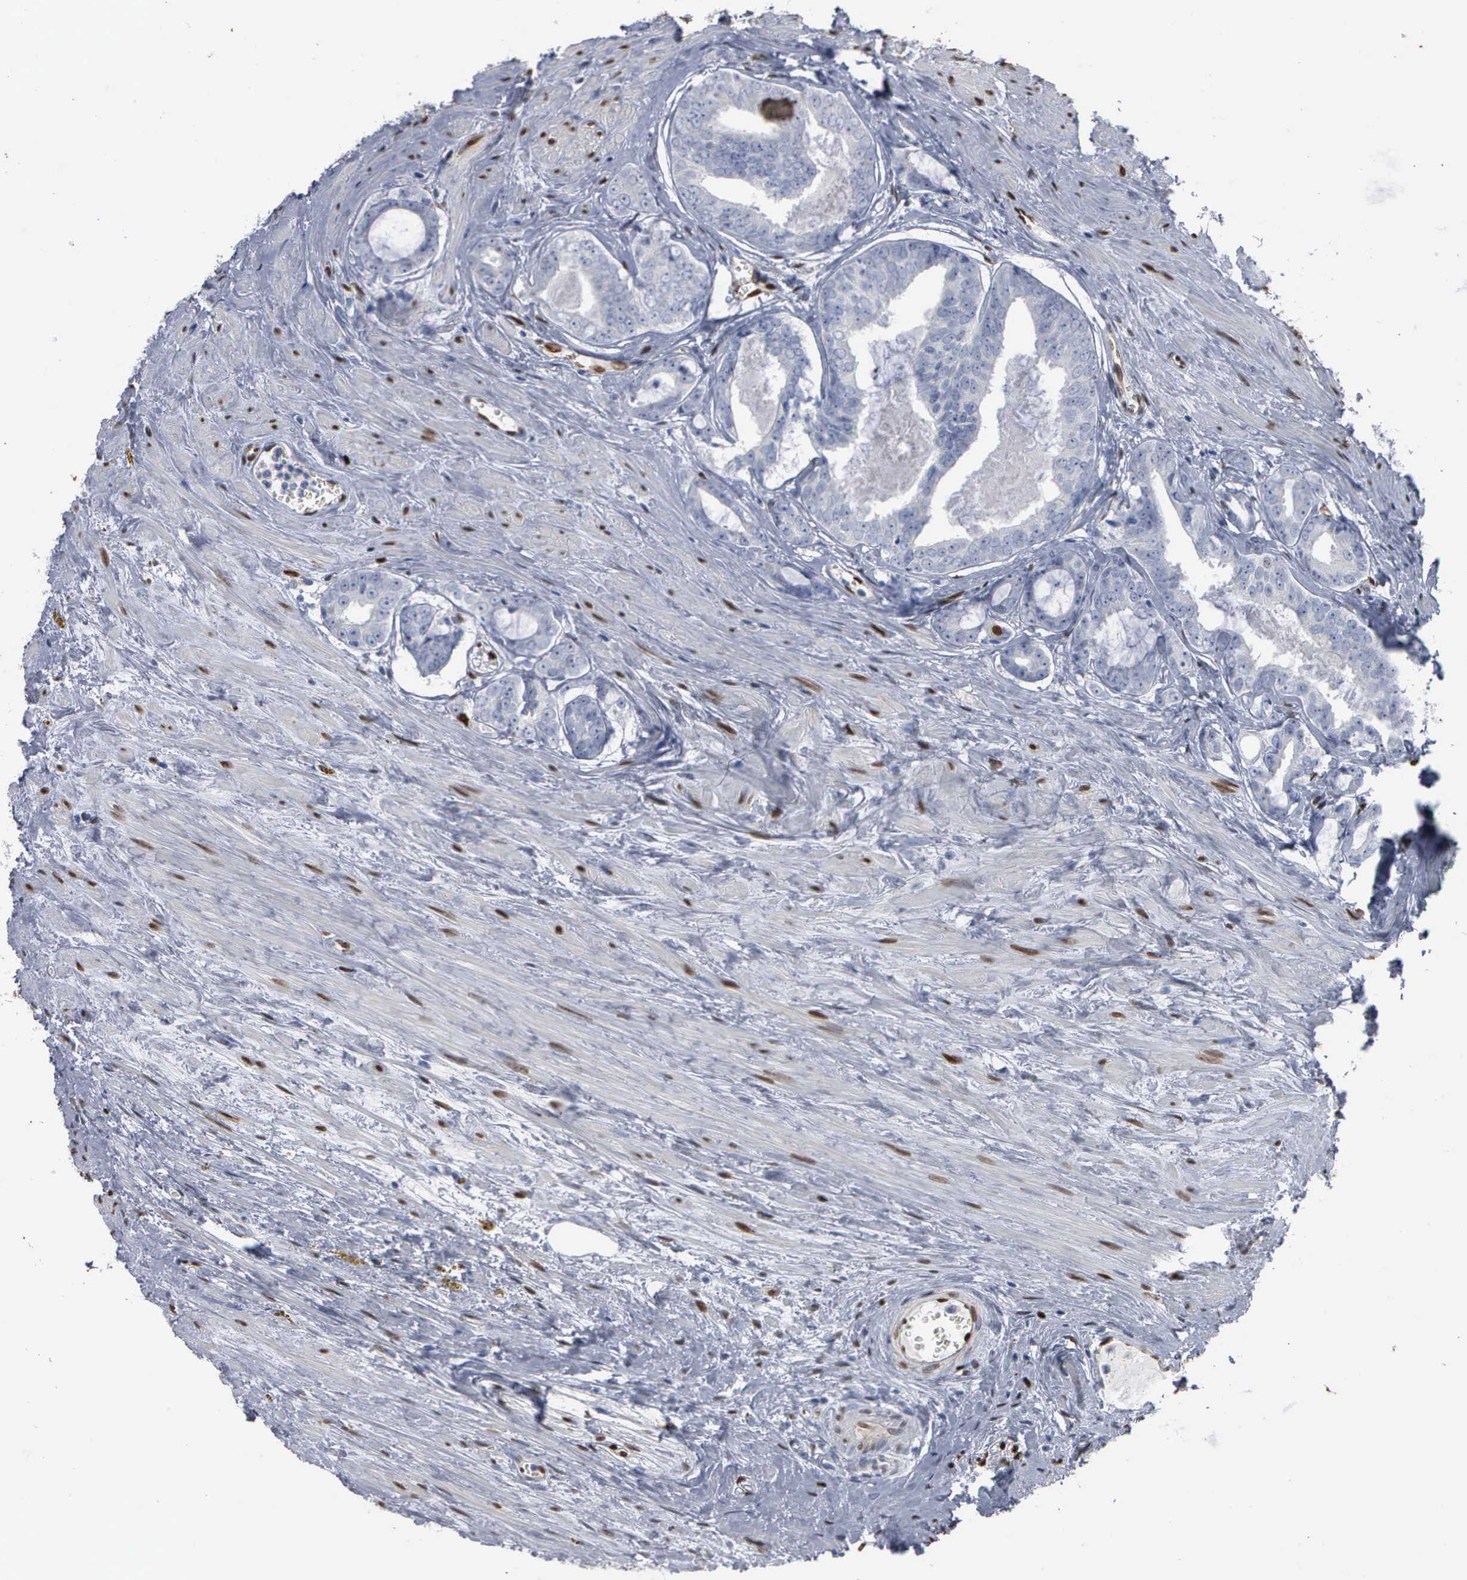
{"staining": {"intensity": "negative", "quantity": "none", "location": "none"}, "tissue": "prostate cancer", "cell_type": "Tumor cells", "image_type": "cancer", "snomed": [{"axis": "morphology", "description": "Adenocarcinoma, Medium grade"}, {"axis": "topography", "description": "Prostate"}], "caption": "Immunohistochemical staining of prostate cancer shows no significant expression in tumor cells.", "gene": "FGF2", "patient": {"sex": "male", "age": 79}}